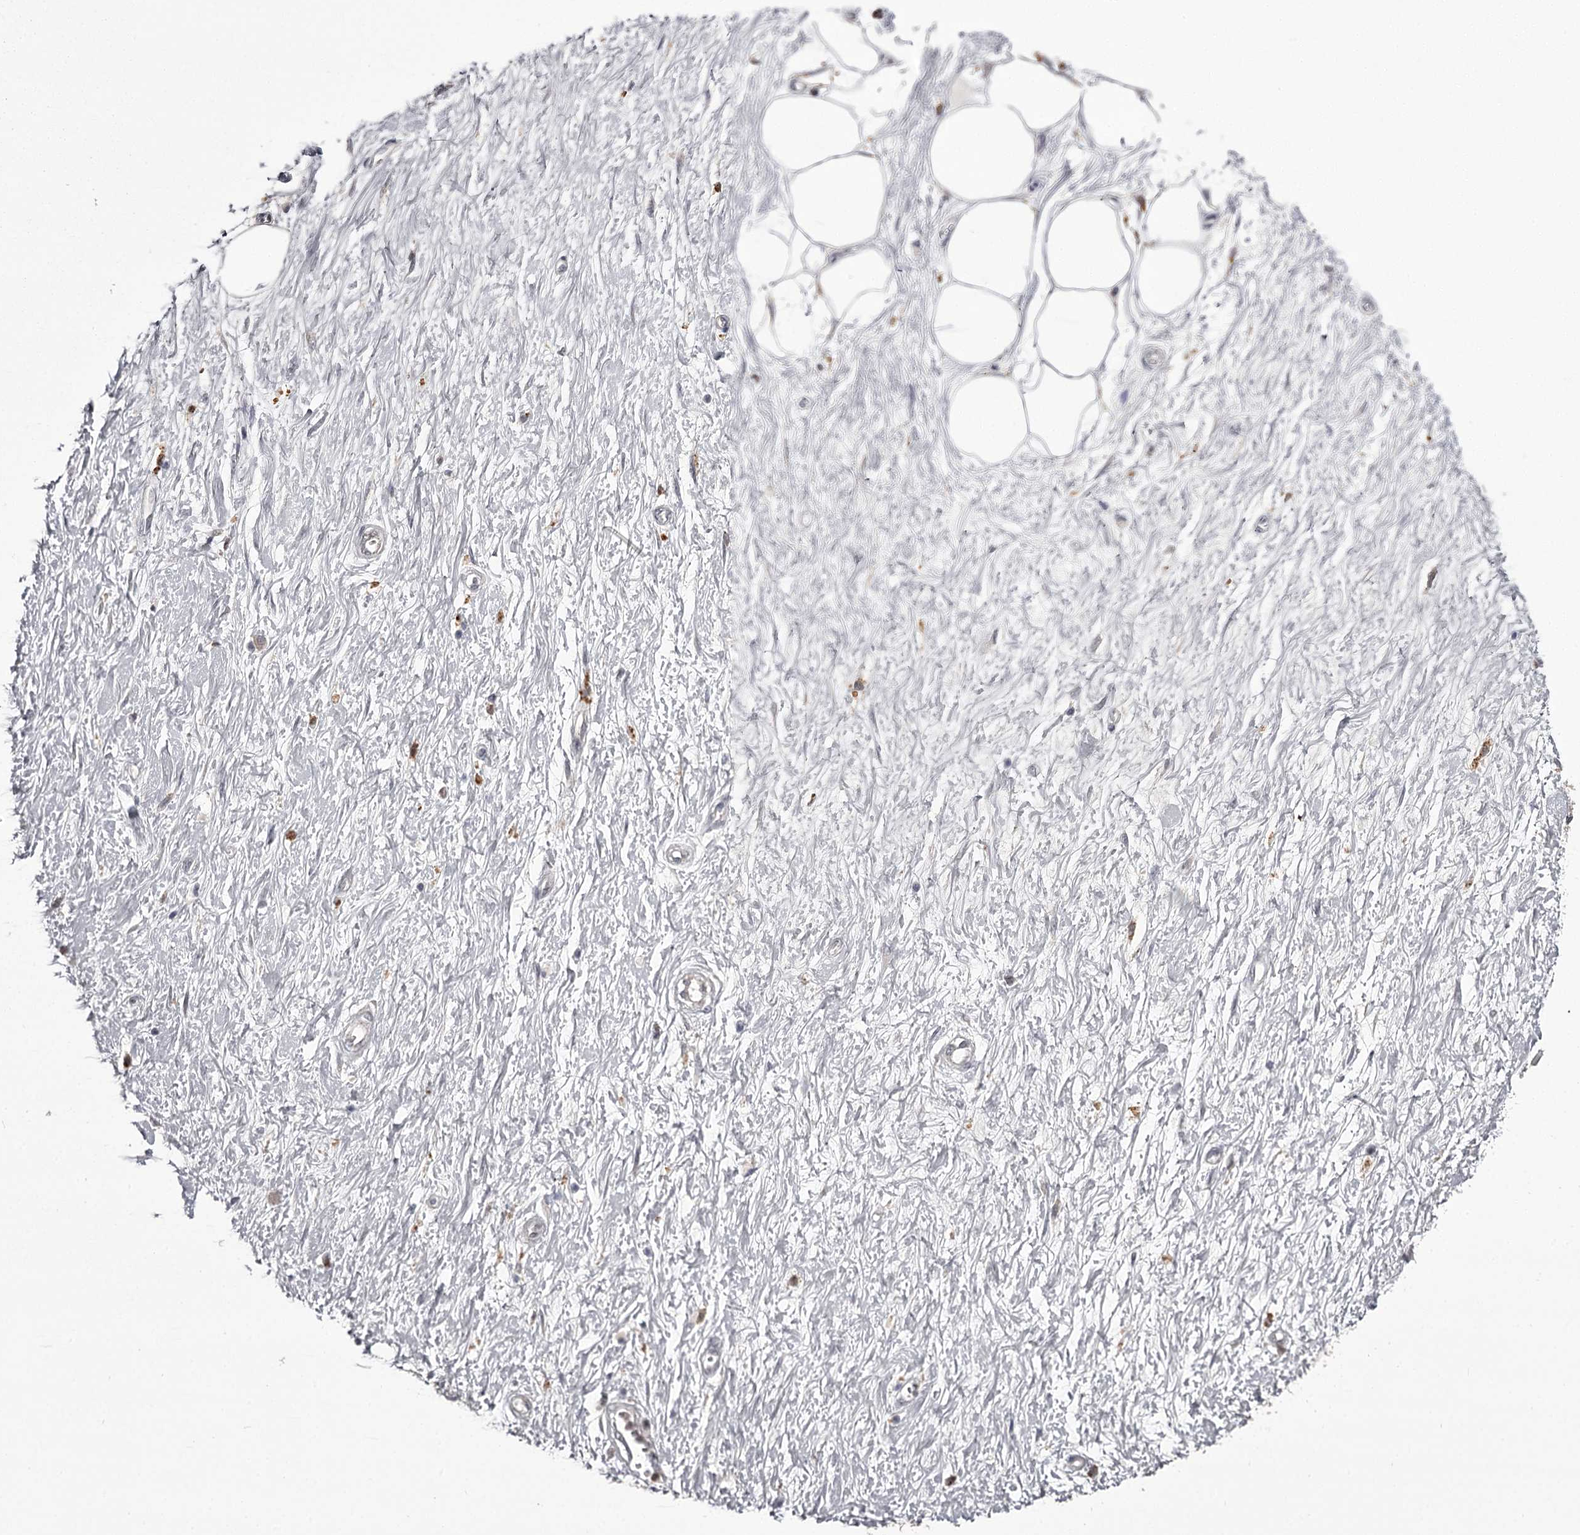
{"staining": {"intensity": "negative", "quantity": "none", "location": "none"}, "tissue": "adipose tissue", "cell_type": "Adipocytes", "image_type": "normal", "snomed": [{"axis": "morphology", "description": "Normal tissue, NOS"}, {"axis": "morphology", "description": "Adenocarcinoma, NOS"}, {"axis": "topography", "description": "Pancreas"}, {"axis": "topography", "description": "Peripheral nerve tissue"}], "caption": "Photomicrograph shows no significant protein expression in adipocytes of unremarkable adipose tissue. The staining was performed using DAB to visualize the protein expression in brown, while the nuclei were stained in blue with hematoxylin (Magnification: 20x).", "gene": "SLC32A1", "patient": {"sex": "male", "age": 59}}